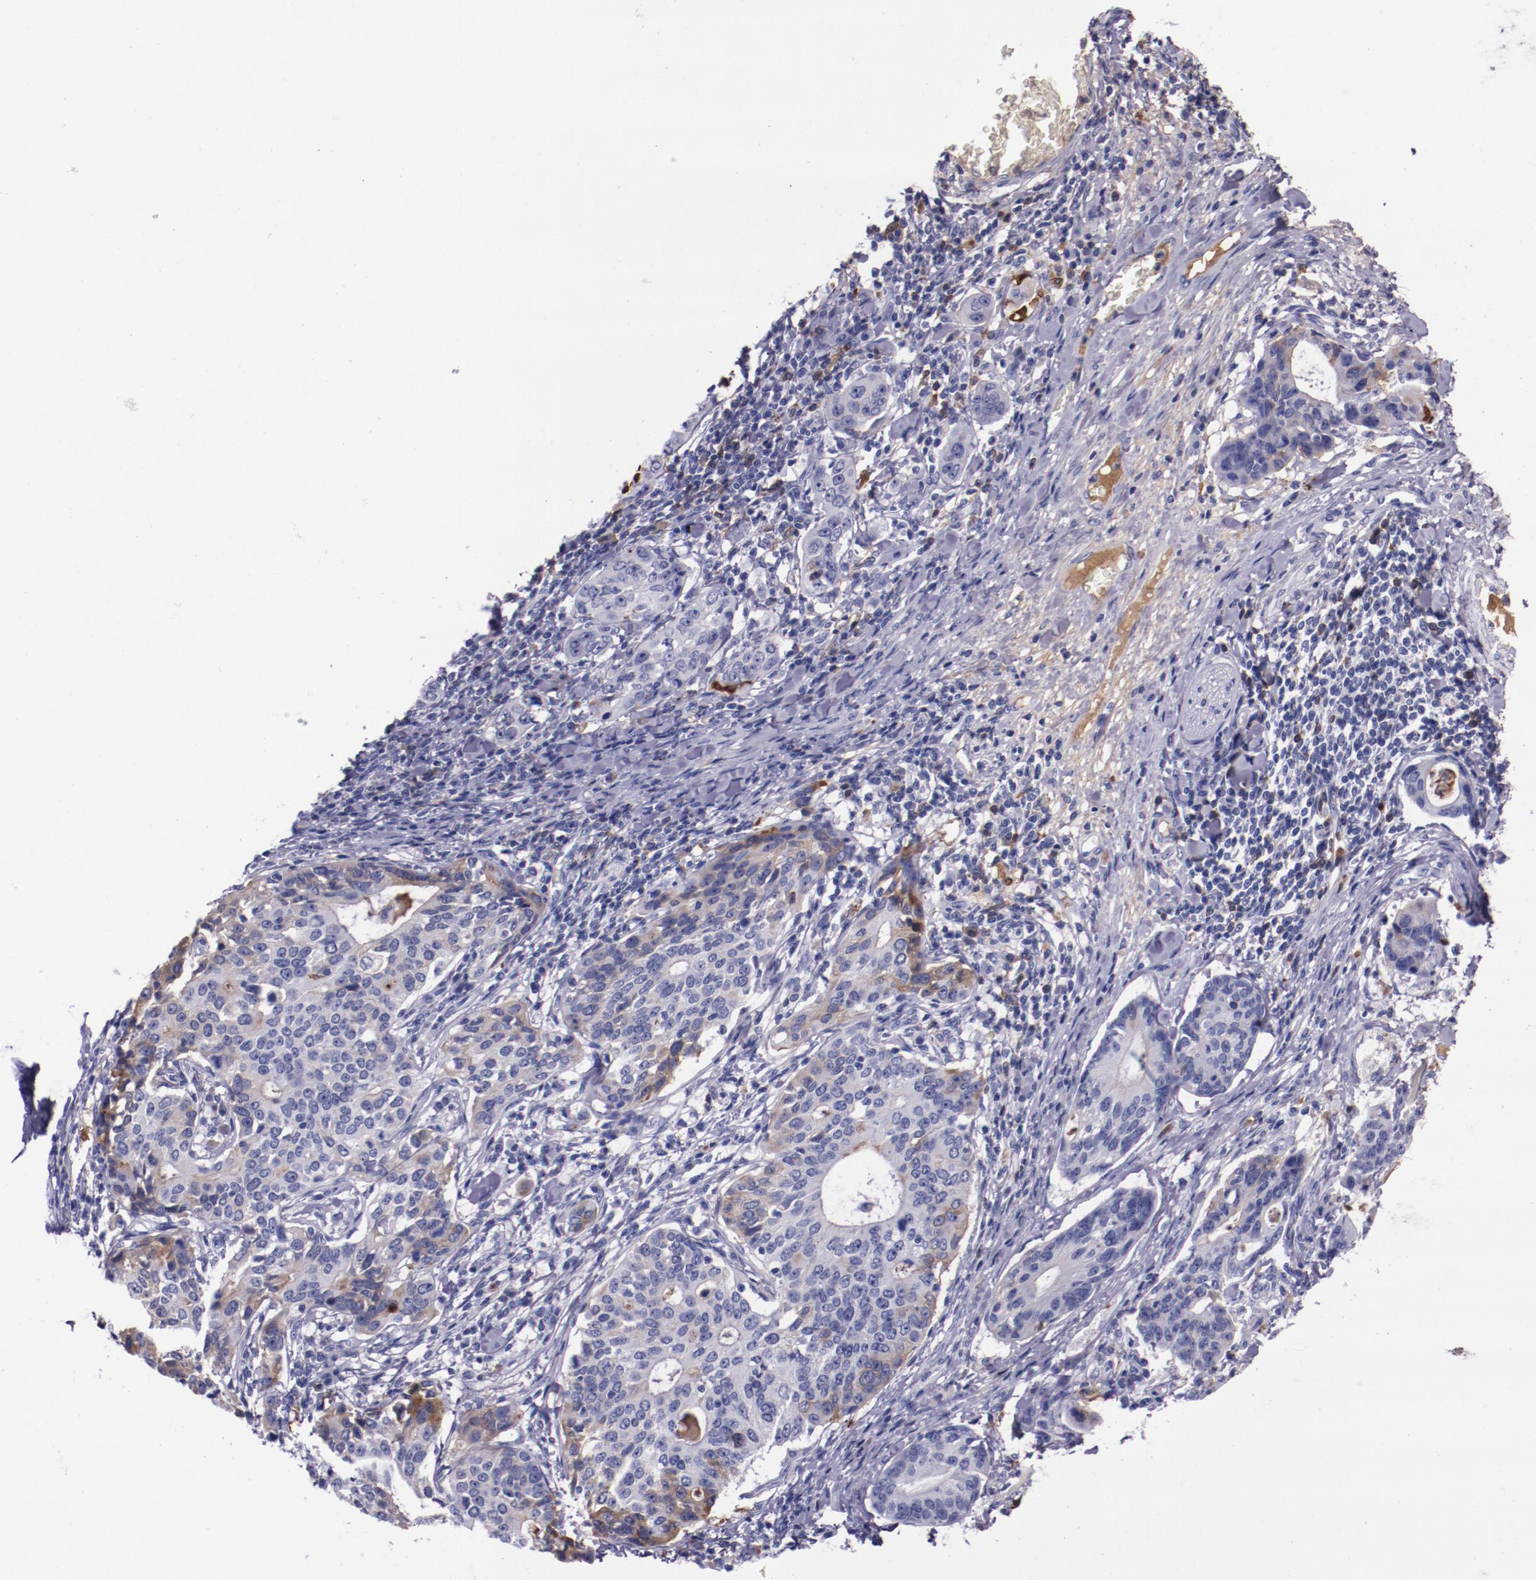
{"staining": {"intensity": "negative", "quantity": "none", "location": "none"}, "tissue": "stomach cancer", "cell_type": "Tumor cells", "image_type": "cancer", "snomed": [{"axis": "morphology", "description": "Adenocarcinoma, NOS"}, {"axis": "topography", "description": "Esophagus"}, {"axis": "topography", "description": "Stomach"}], "caption": "This is an IHC micrograph of stomach cancer. There is no expression in tumor cells.", "gene": "APOH", "patient": {"sex": "male", "age": 74}}